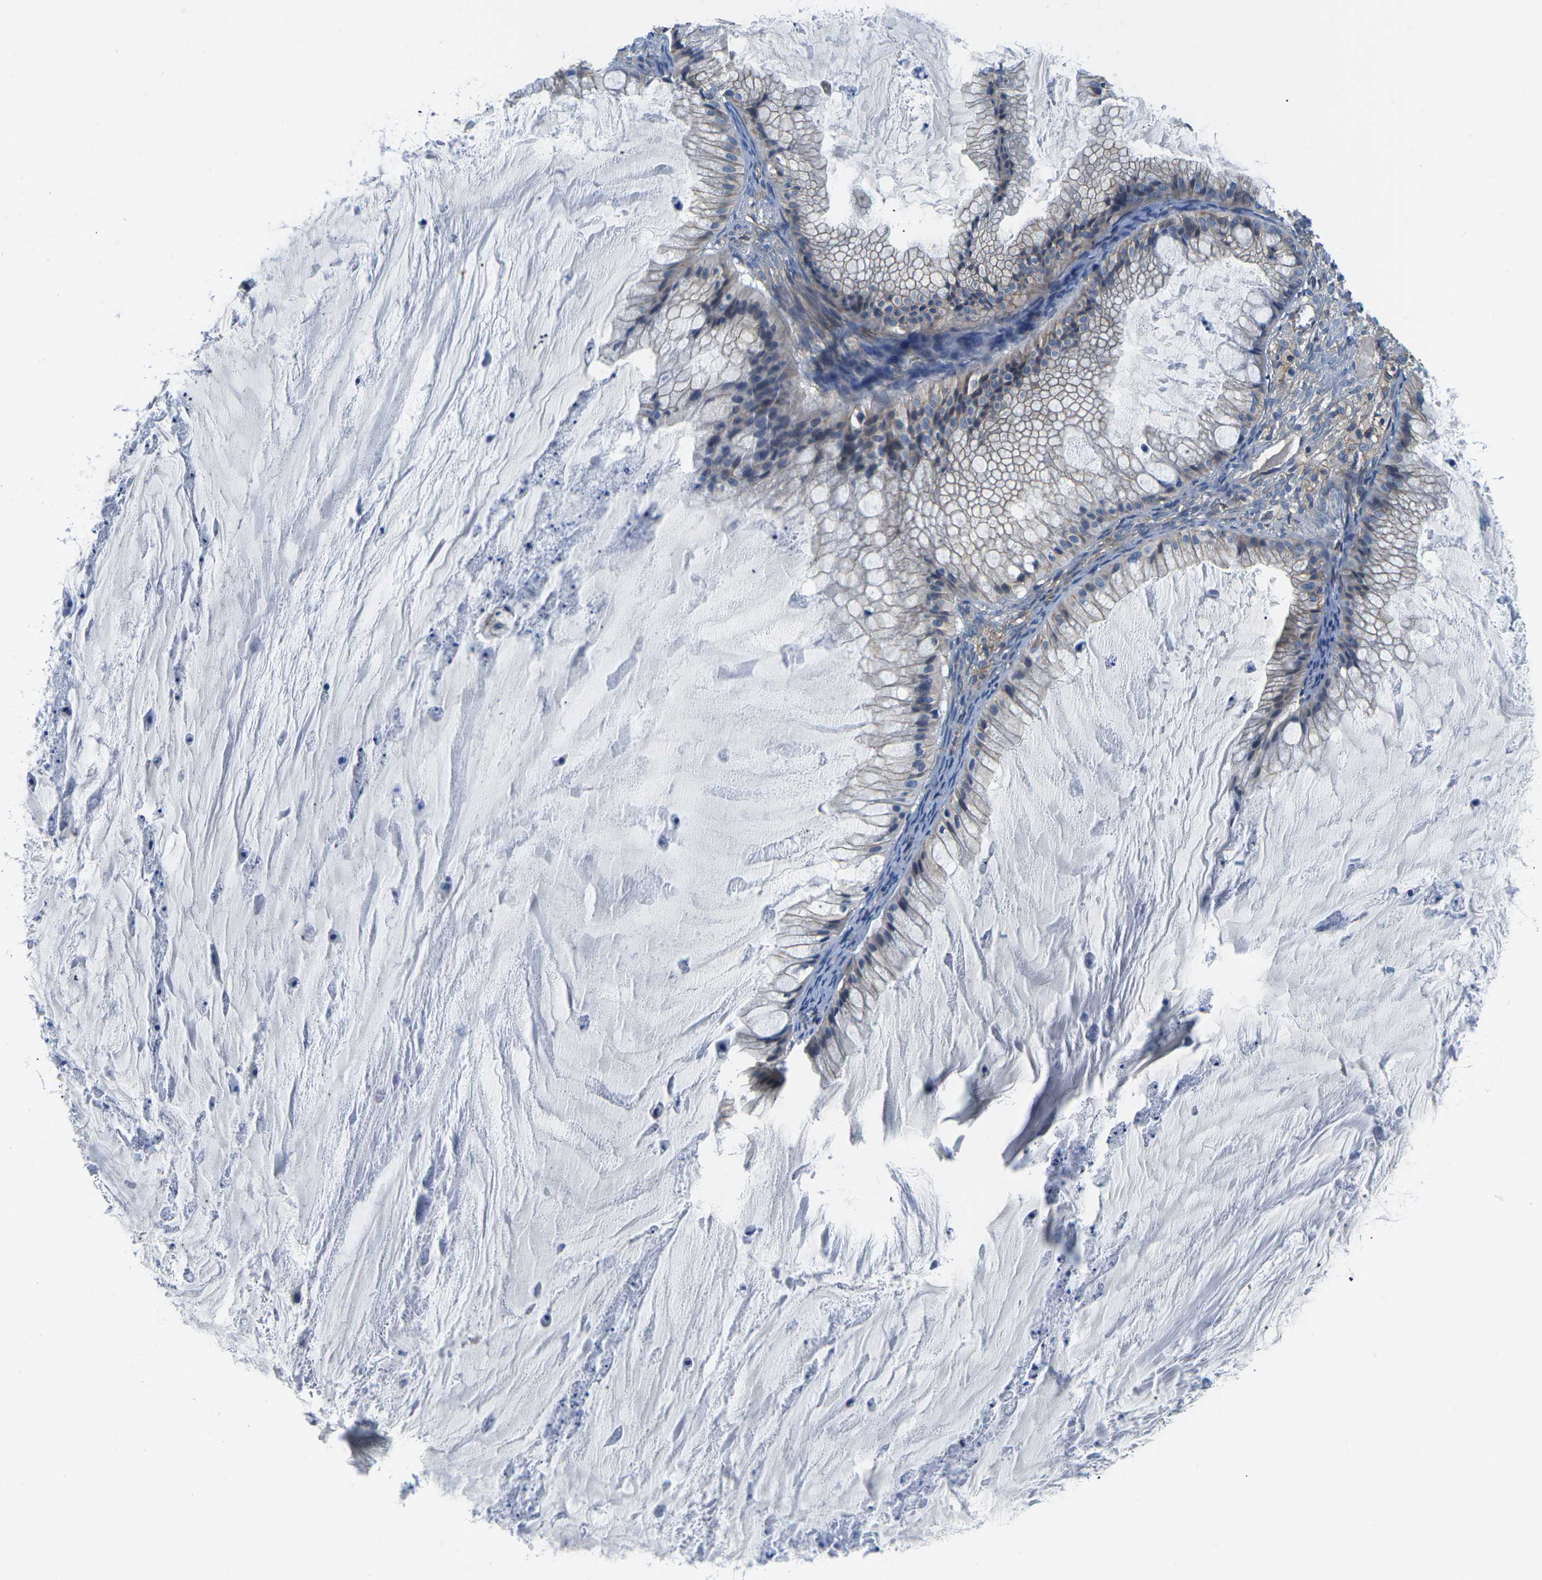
{"staining": {"intensity": "weak", "quantity": "25%-75%", "location": "cytoplasmic/membranous"}, "tissue": "ovarian cancer", "cell_type": "Tumor cells", "image_type": "cancer", "snomed": [{"axis": "morphology", "description": "Cystadenocarcinoma, mucinous, NOS"}, {"axis": "topography", "description": "Ovary"}], "caption": "A micrograph of ovarian cancer stained for a protein reveals weak cytoplasmic/membranous brown staining in tumor cells.", "gene": "CTNND1", "patient": {"sex": "female", "age": 57}}